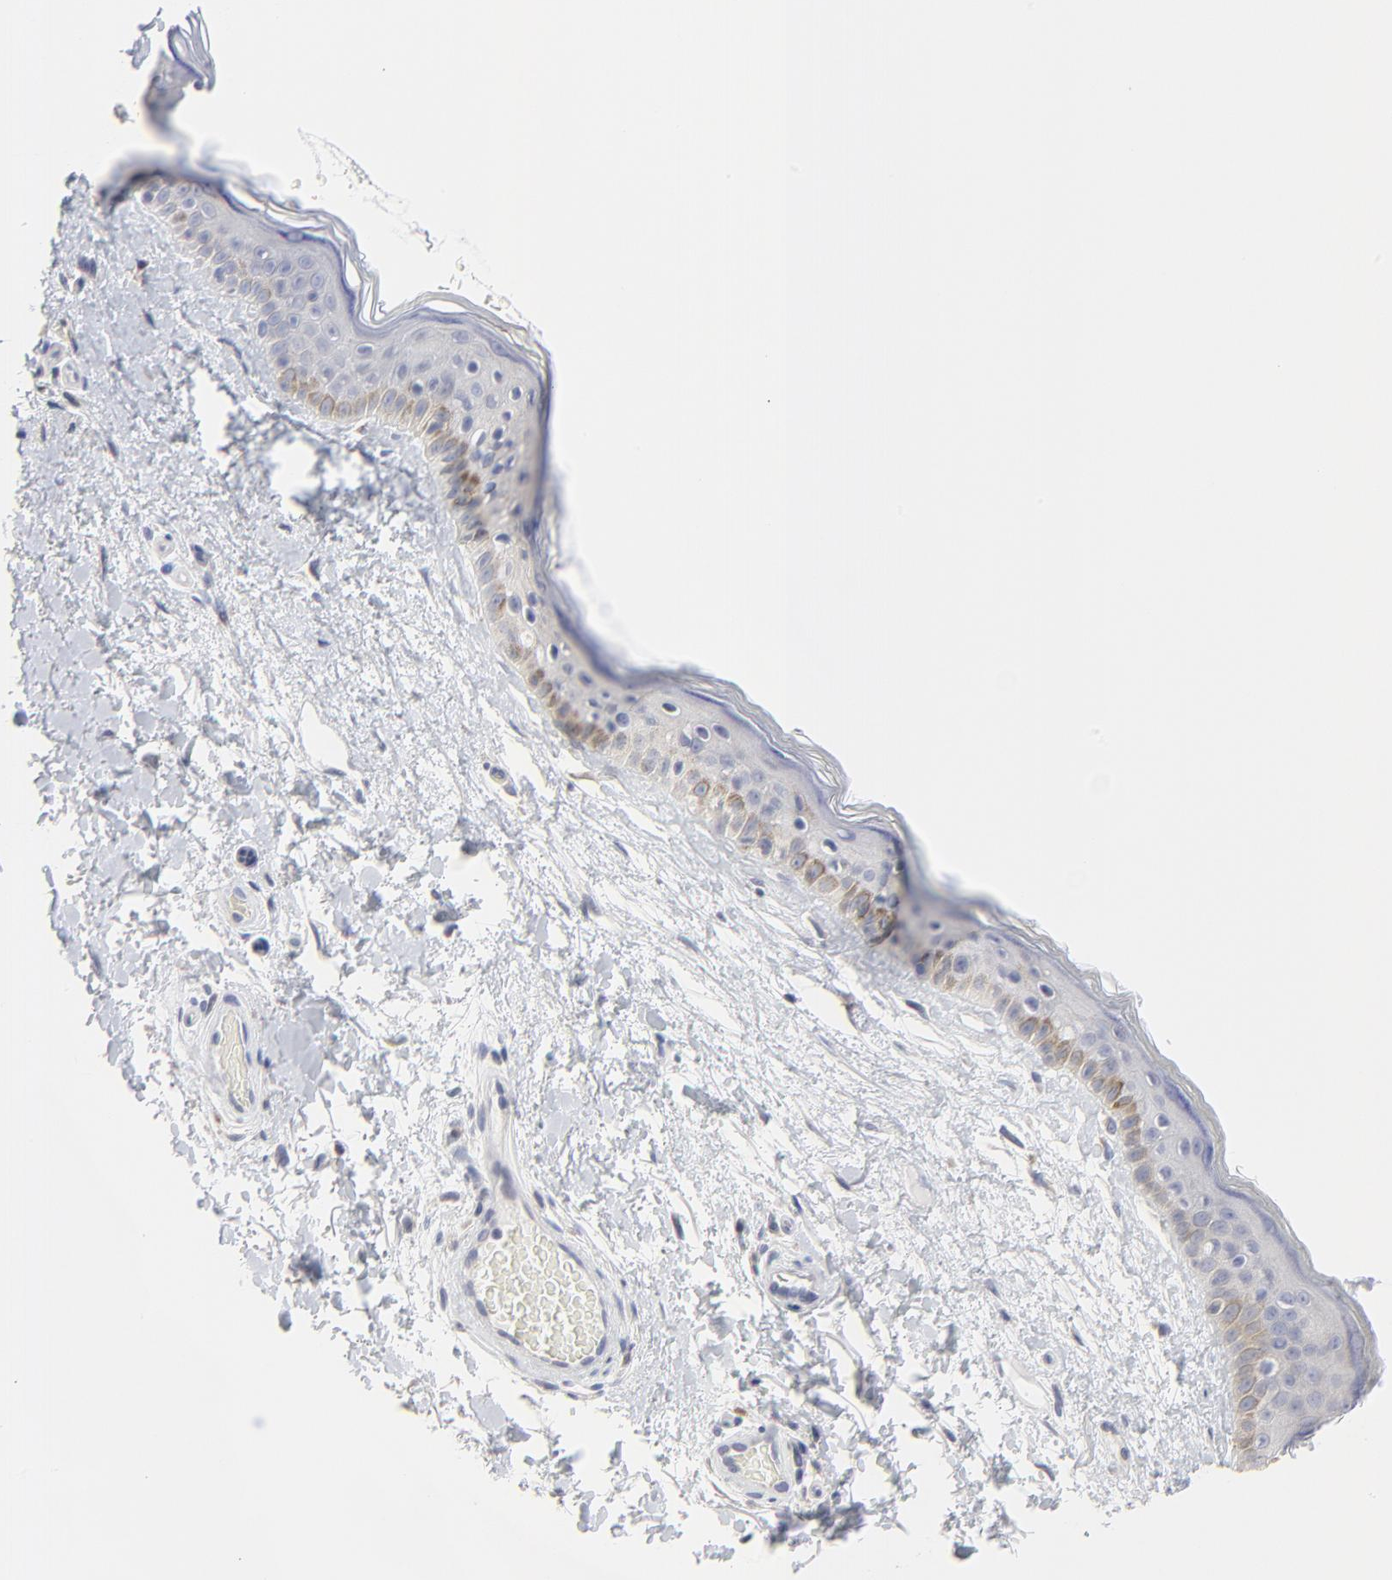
{"staining": {"intensity": "negative", "quantity": "none", "location": "none"}, "tissue": "skin", "cell_type": "Fibroblasts", "image_type": "normal", "snomed": [{"axis": "morphology", "description": "Normal tissue, NOS"}, {"axis": "topography", "description": "Skin"}], "caption": "This is an IHC photomicrograph of unremarkable human skin. There is no expression in fibroblasts.", "gene": "TRIM22", "patient": {"sex": "male", "age": 63}}